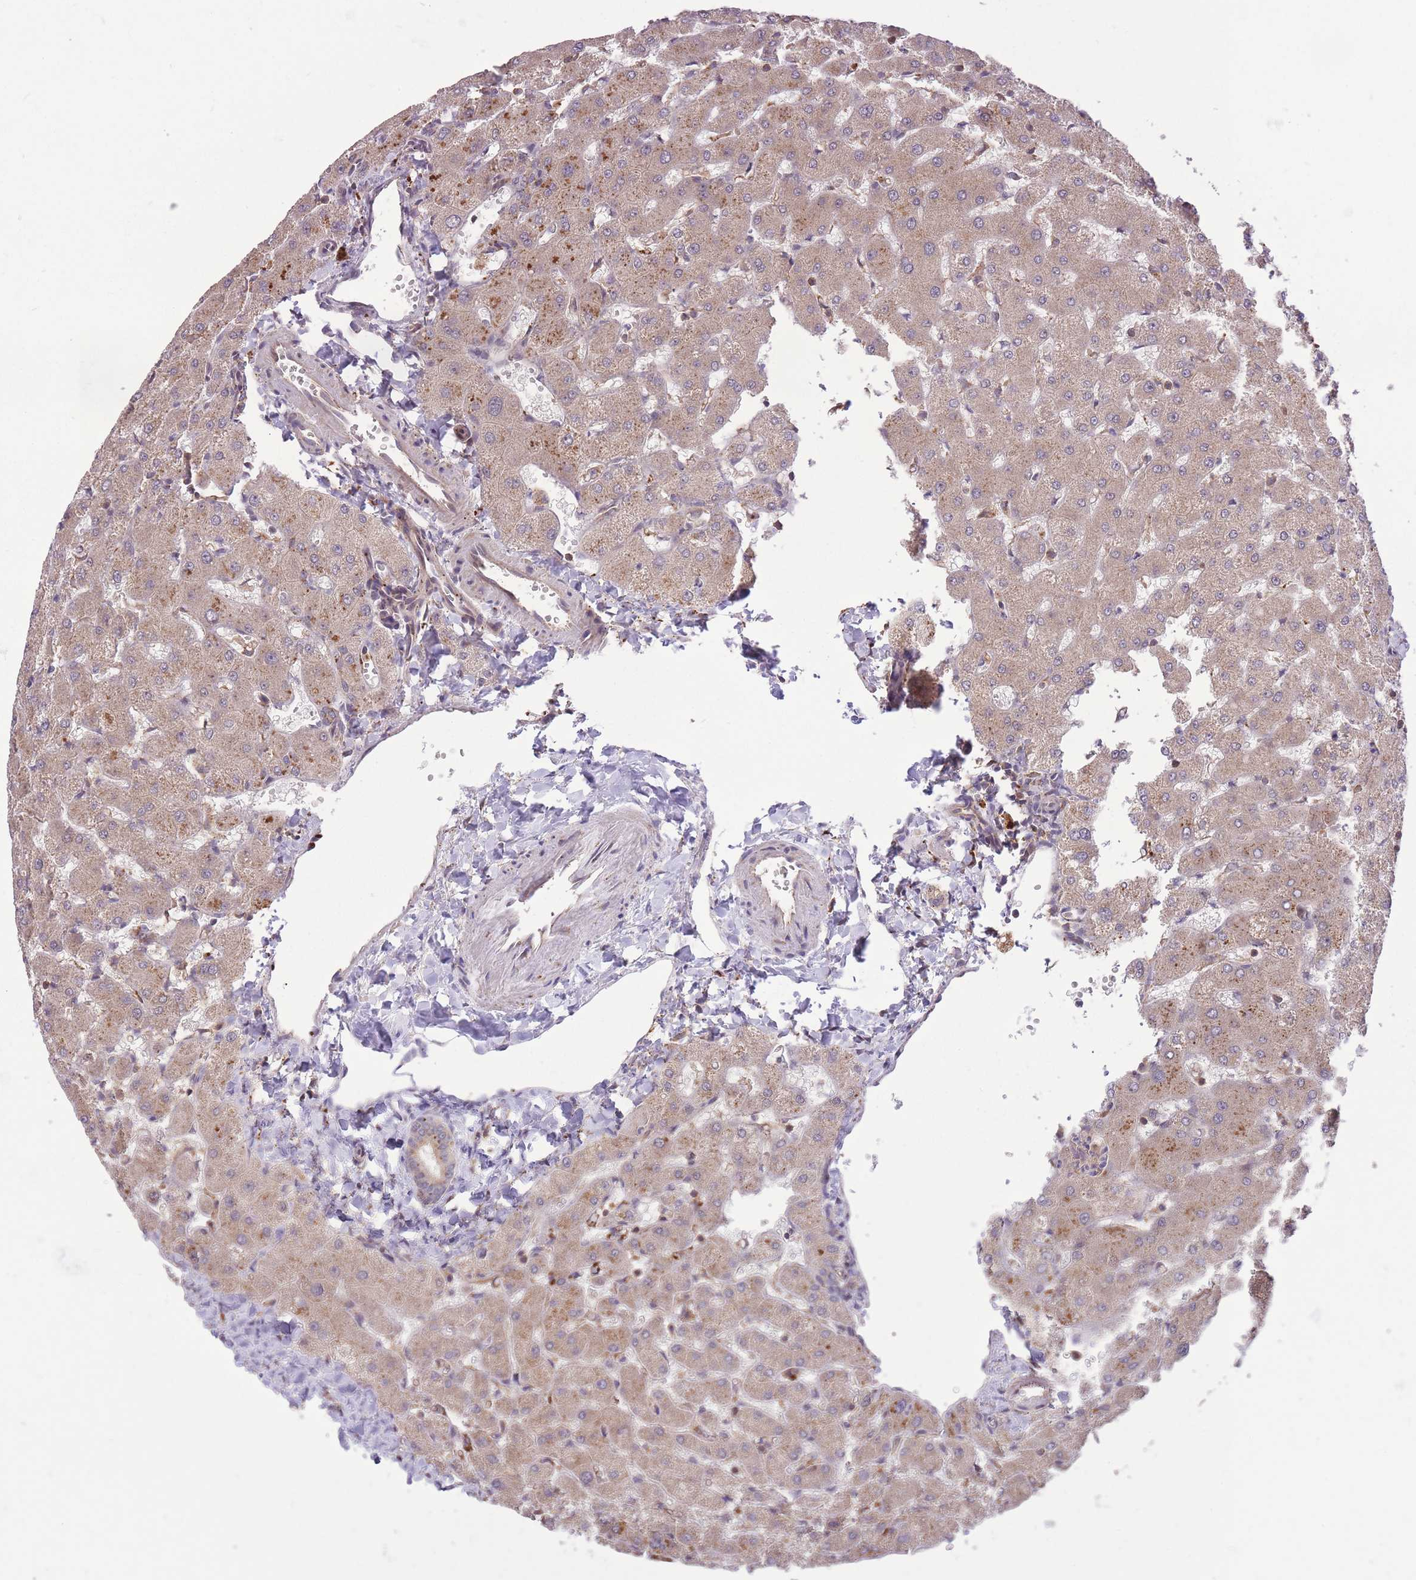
{"staining": {"intensity": "weak", "quantity": "25%-75%", "location": "cytoplasmic/membranous"}, "tissue": "liver", "cell_type": "Cholangiocytes", "image_type": "normal", "snomed": [{"axis": "morphology", "description": "Normal tissue, NOS"}, {"axis": "topography", "description": "Liver"}], "caption": "Cholangiocytes display low levels of weak cytoplasmic/membranous positivity in about 25%-75% of cells in benign liver.", "gene": "POLR3F", "patient": {"sex": "female", "age": 63}}